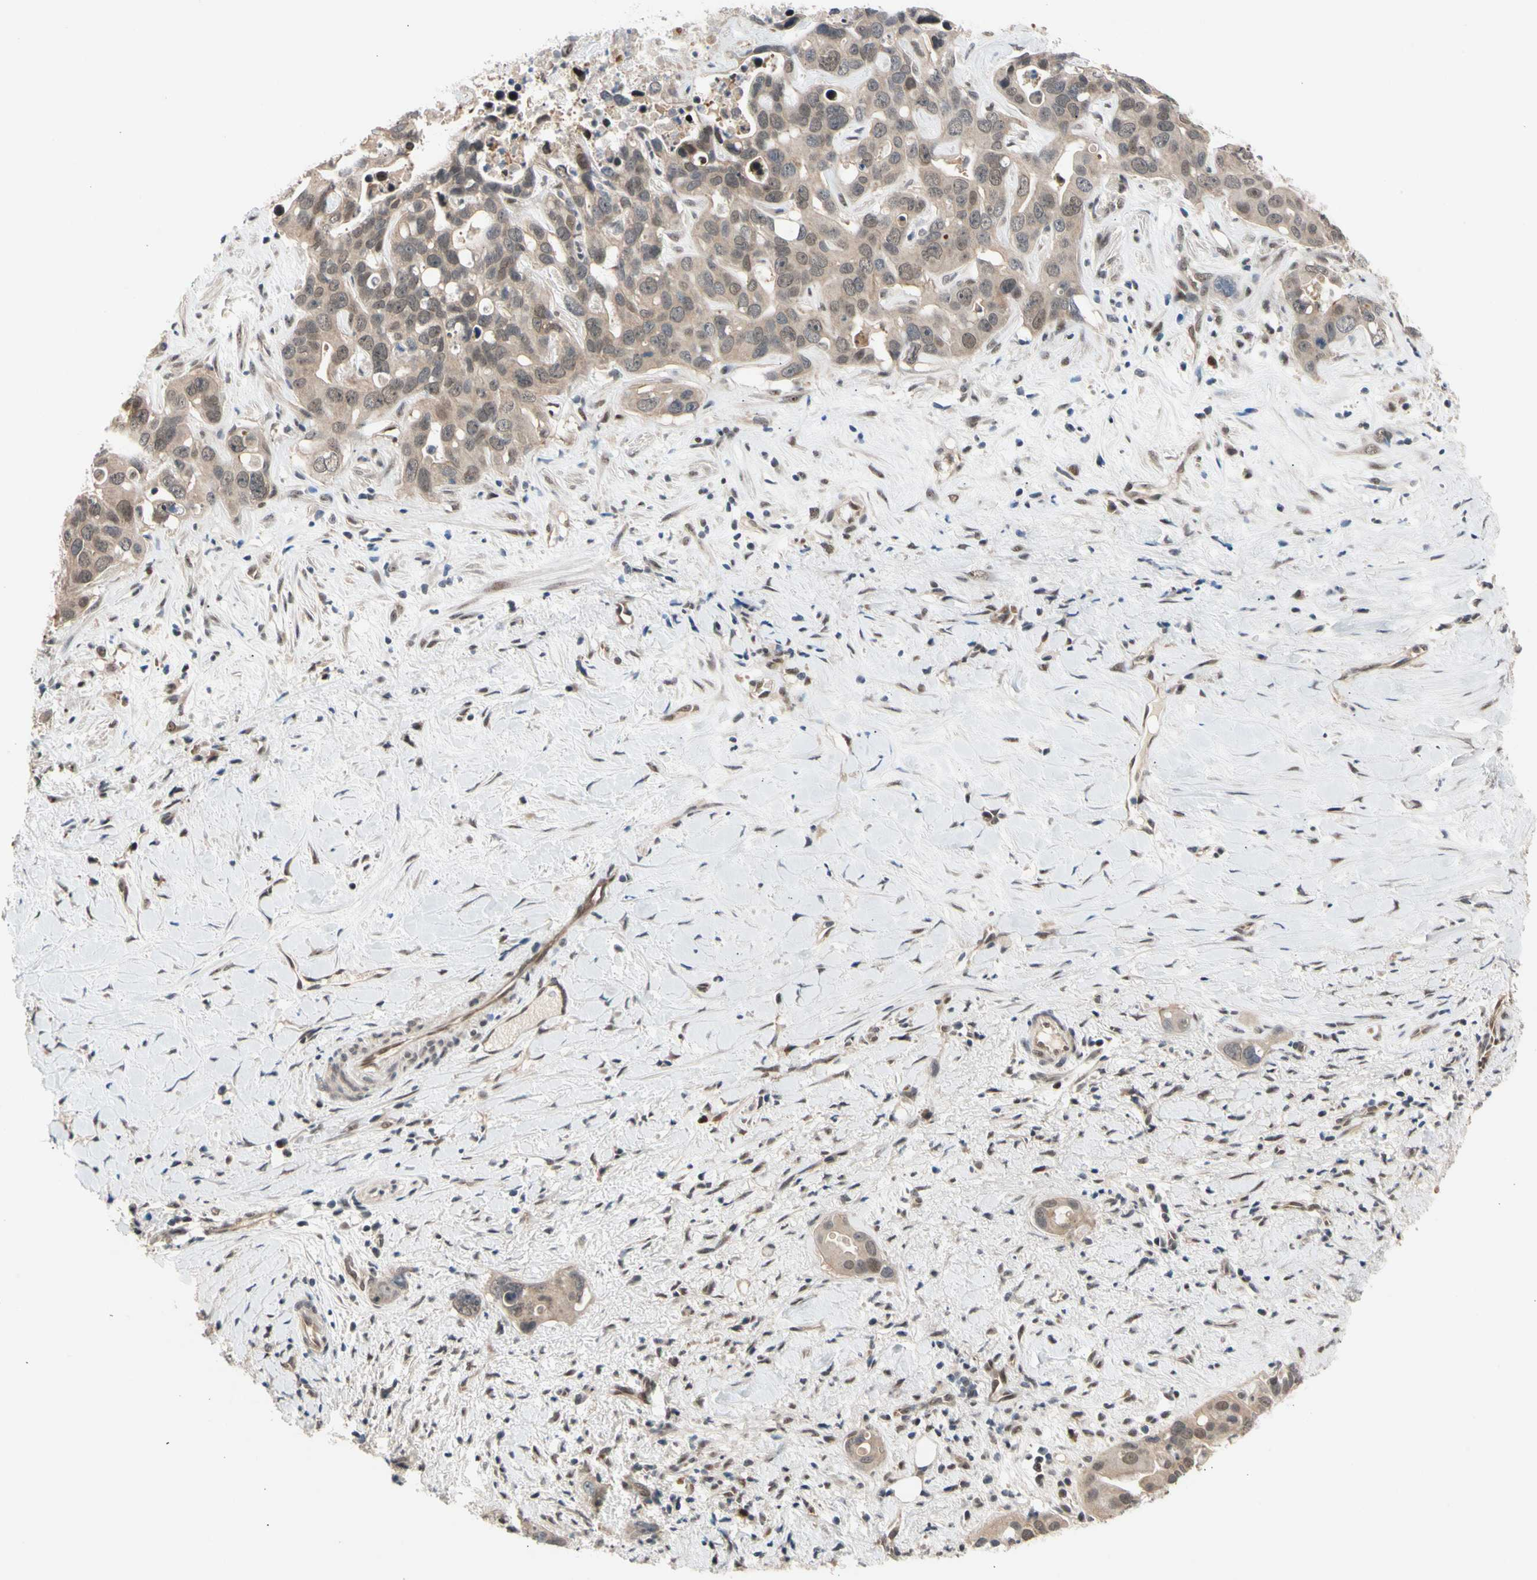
{"staining": {"intensity": "weak", "quantity": ">75%", "location": "cytoplasmic/membranous,nuclear"}, "tissue": "liver cancer", "cell_type": "Tumor cells", "image_type": "cancer", "snomed": [{"axis": "morphology", "description": "Cholangiocarcinoma"}, {"axis": "topography", "description": "Liver"}], "caption": "A low amount of weak cytoplasmic/membranous and nuclear expression is seen in about >75% of tumor cells in liver cancer tissue.", "gene": "NGEF", "patient": {"sex": "female", "age": 65}}